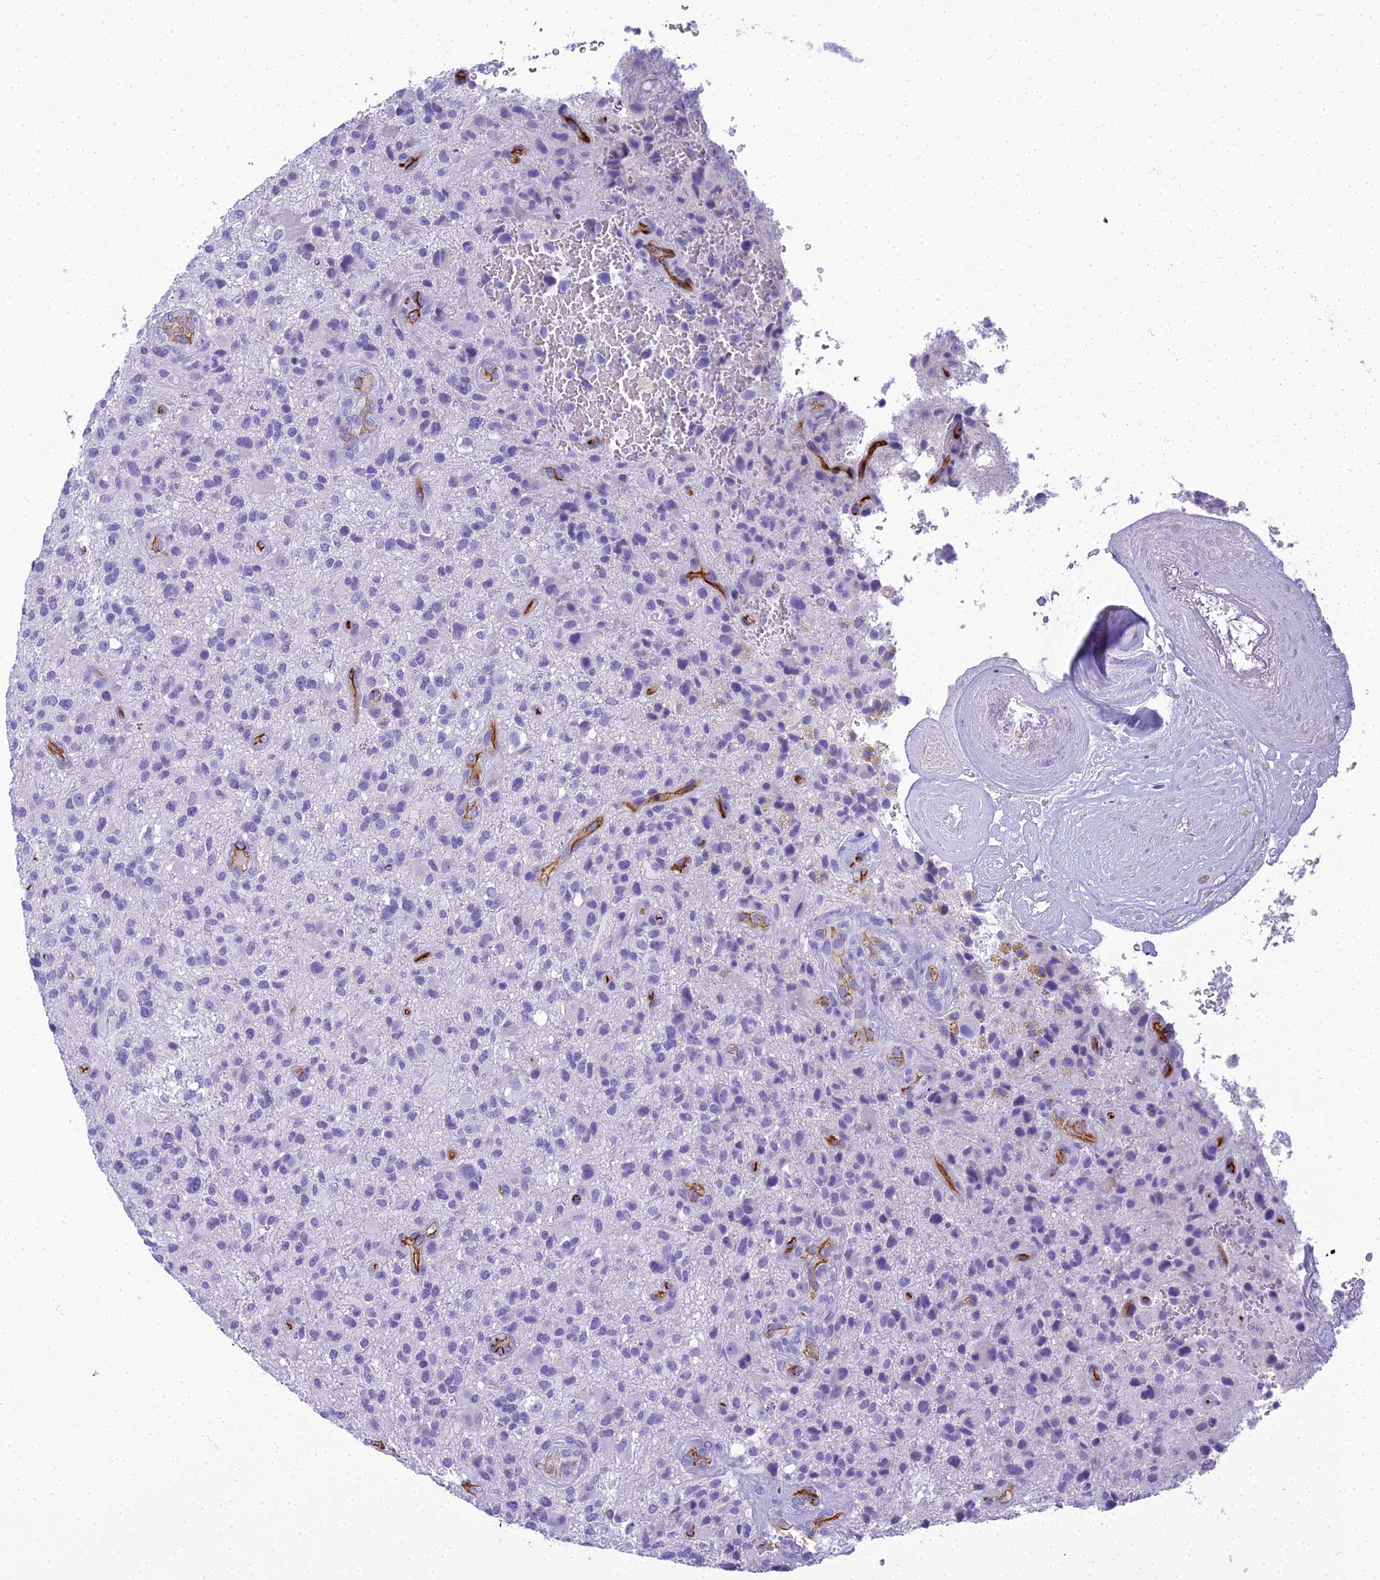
{"staining": {"intensity": "negative", "quantity": "none", "location": "none"}, "tissue": "glioma", "cell_type": "Tumor cells", "image_type": "cancer", "snomed": [{"axis": "morphology", "description": "Glioma, malignant, High grade"}, {"axis": "topography", "description": "Brain"}], "caption": "The image demonstrates no staining of tumor cells in malignant glioma (high-grade). (Stains: DAB (3,3'-diaminobenzidine) IHC with hematoxylin counter stain, Microscopy: brightfield microscopy at high magnification).", "gene": "NINJ1", "patient": {"sex": "male", "age": 47}}